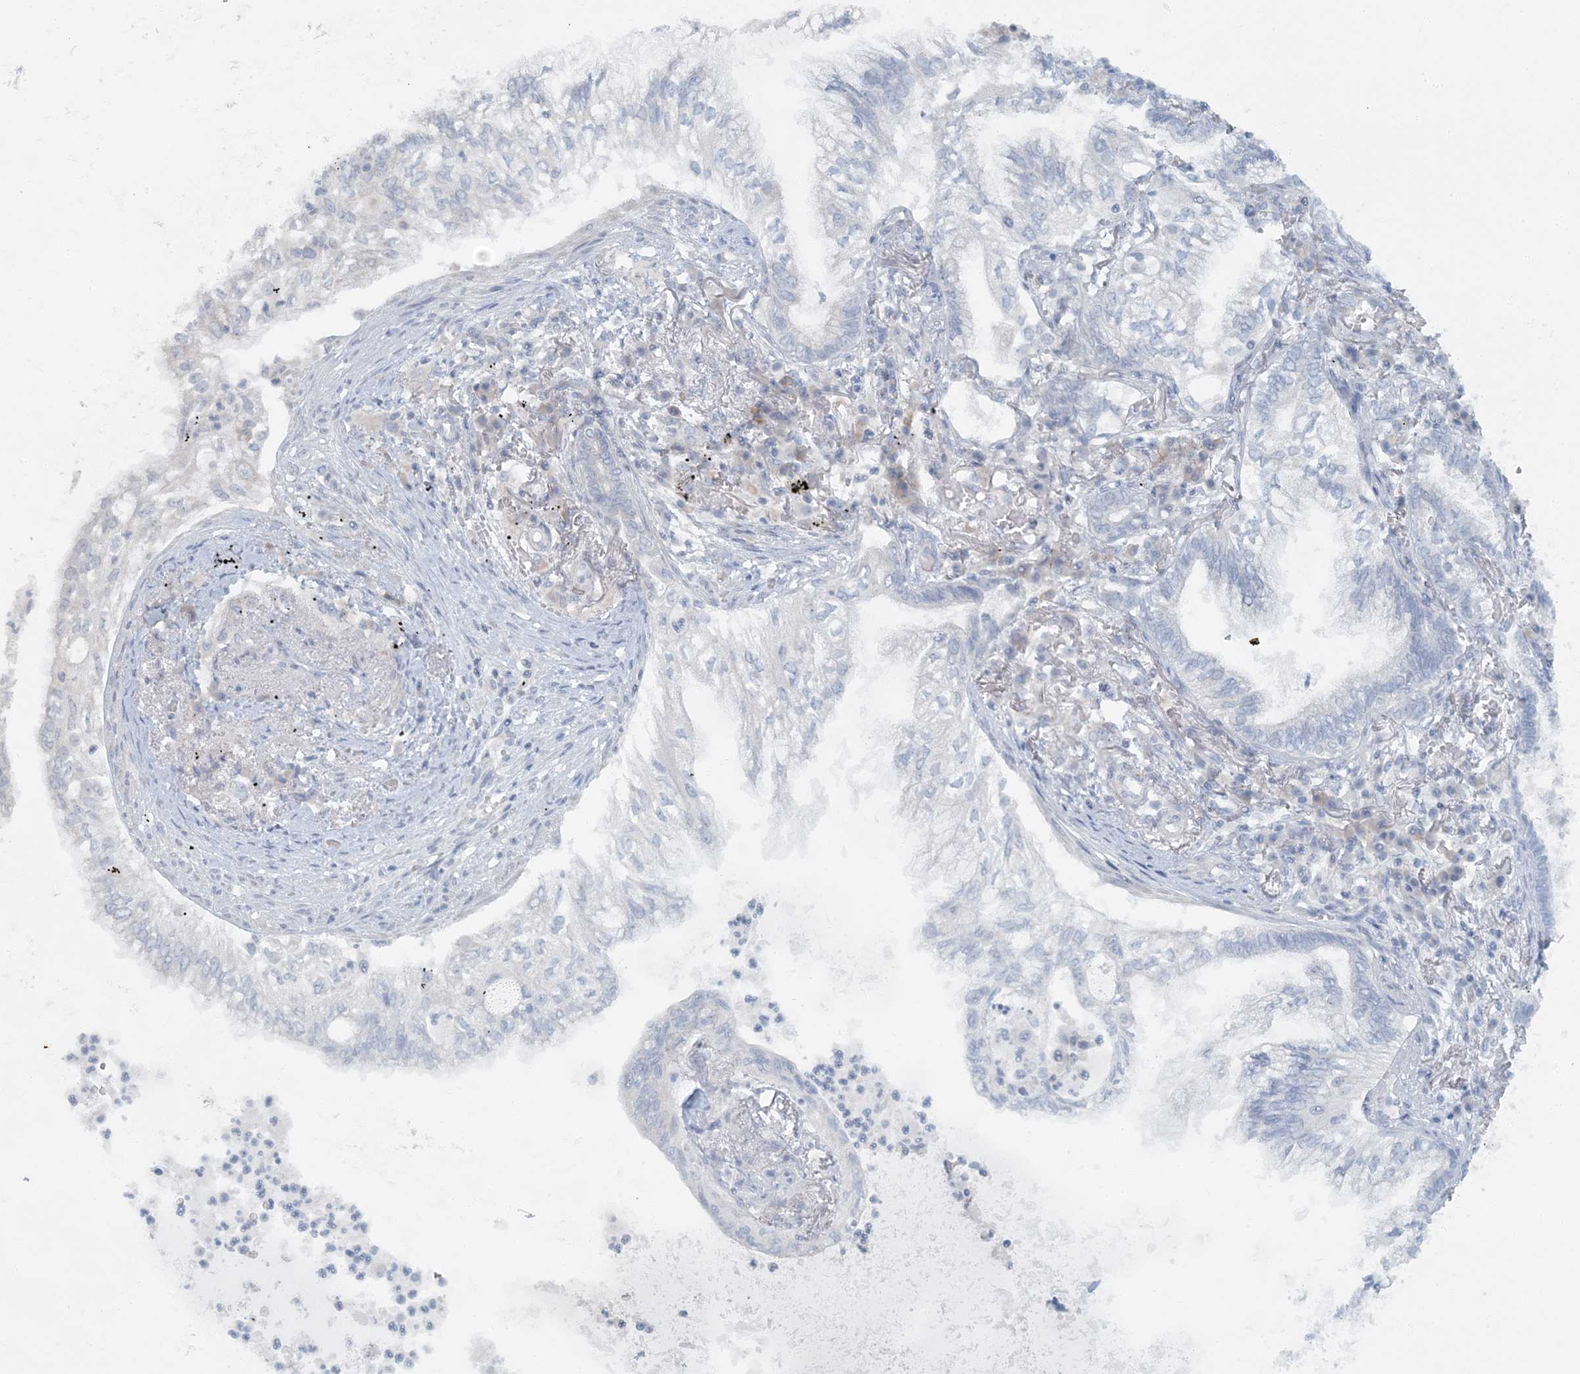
{"staining": {"intensity": "negative", "quantity": "none", "location": "none"}, "tissue": "lung cancer", "cell_type": "Tumor cells", "image_type": "cancer", "snomed": [{"axis": "morphology", "description": "Adenocarcinoma, NOS"}, {"axis": "topography", "description": "Lung"}], "caption": "There is no significant positivity in tumor cells of adenocarcinoma (lung).", "gene": "AK9", "patient": {"sex": "female", "age": 70}}